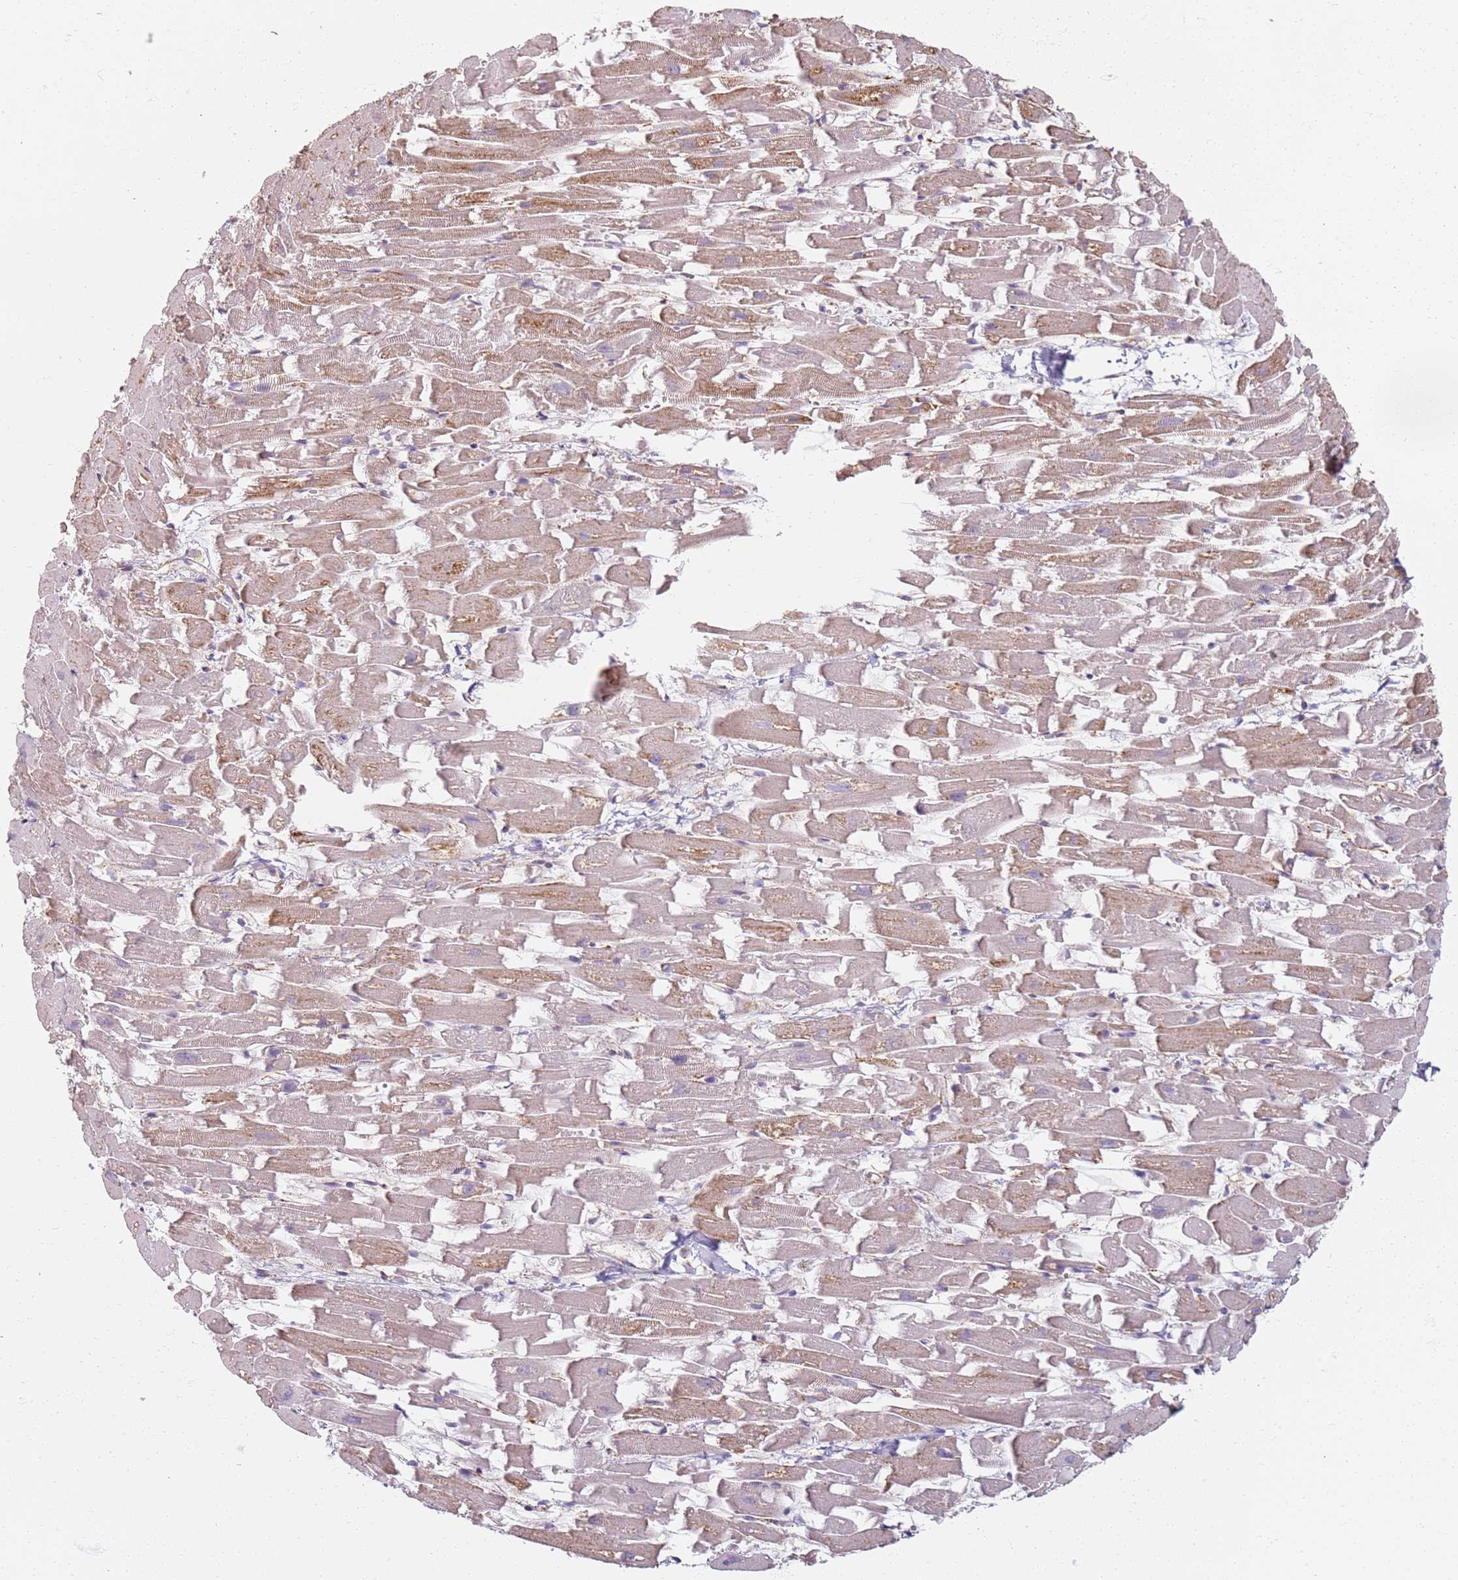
{"staining": {"intensity": "moderate", "quantity": "25%-75%", "location": "cytoplasmic/membranous"}, "tissue": "heart muscle", "cell_type": "Cardiomyocytes", "image_type": "normal", "snomed": [{"axis": "morphology", "description": "Normal tissue, NOS"}, {"axis": "topography", "description": "Heart"}], "caption": "An IHC image of normal tissue is shown. Protein staining in brown labels moderate cytoplasmic/membranous positivity in heart muscle within cardiomyocytes. (brown staining indicates protein expression, while blue staining denotes nuclei).", "gene": "PROKR2", "patient": {"sex": "female", "age": 64}}